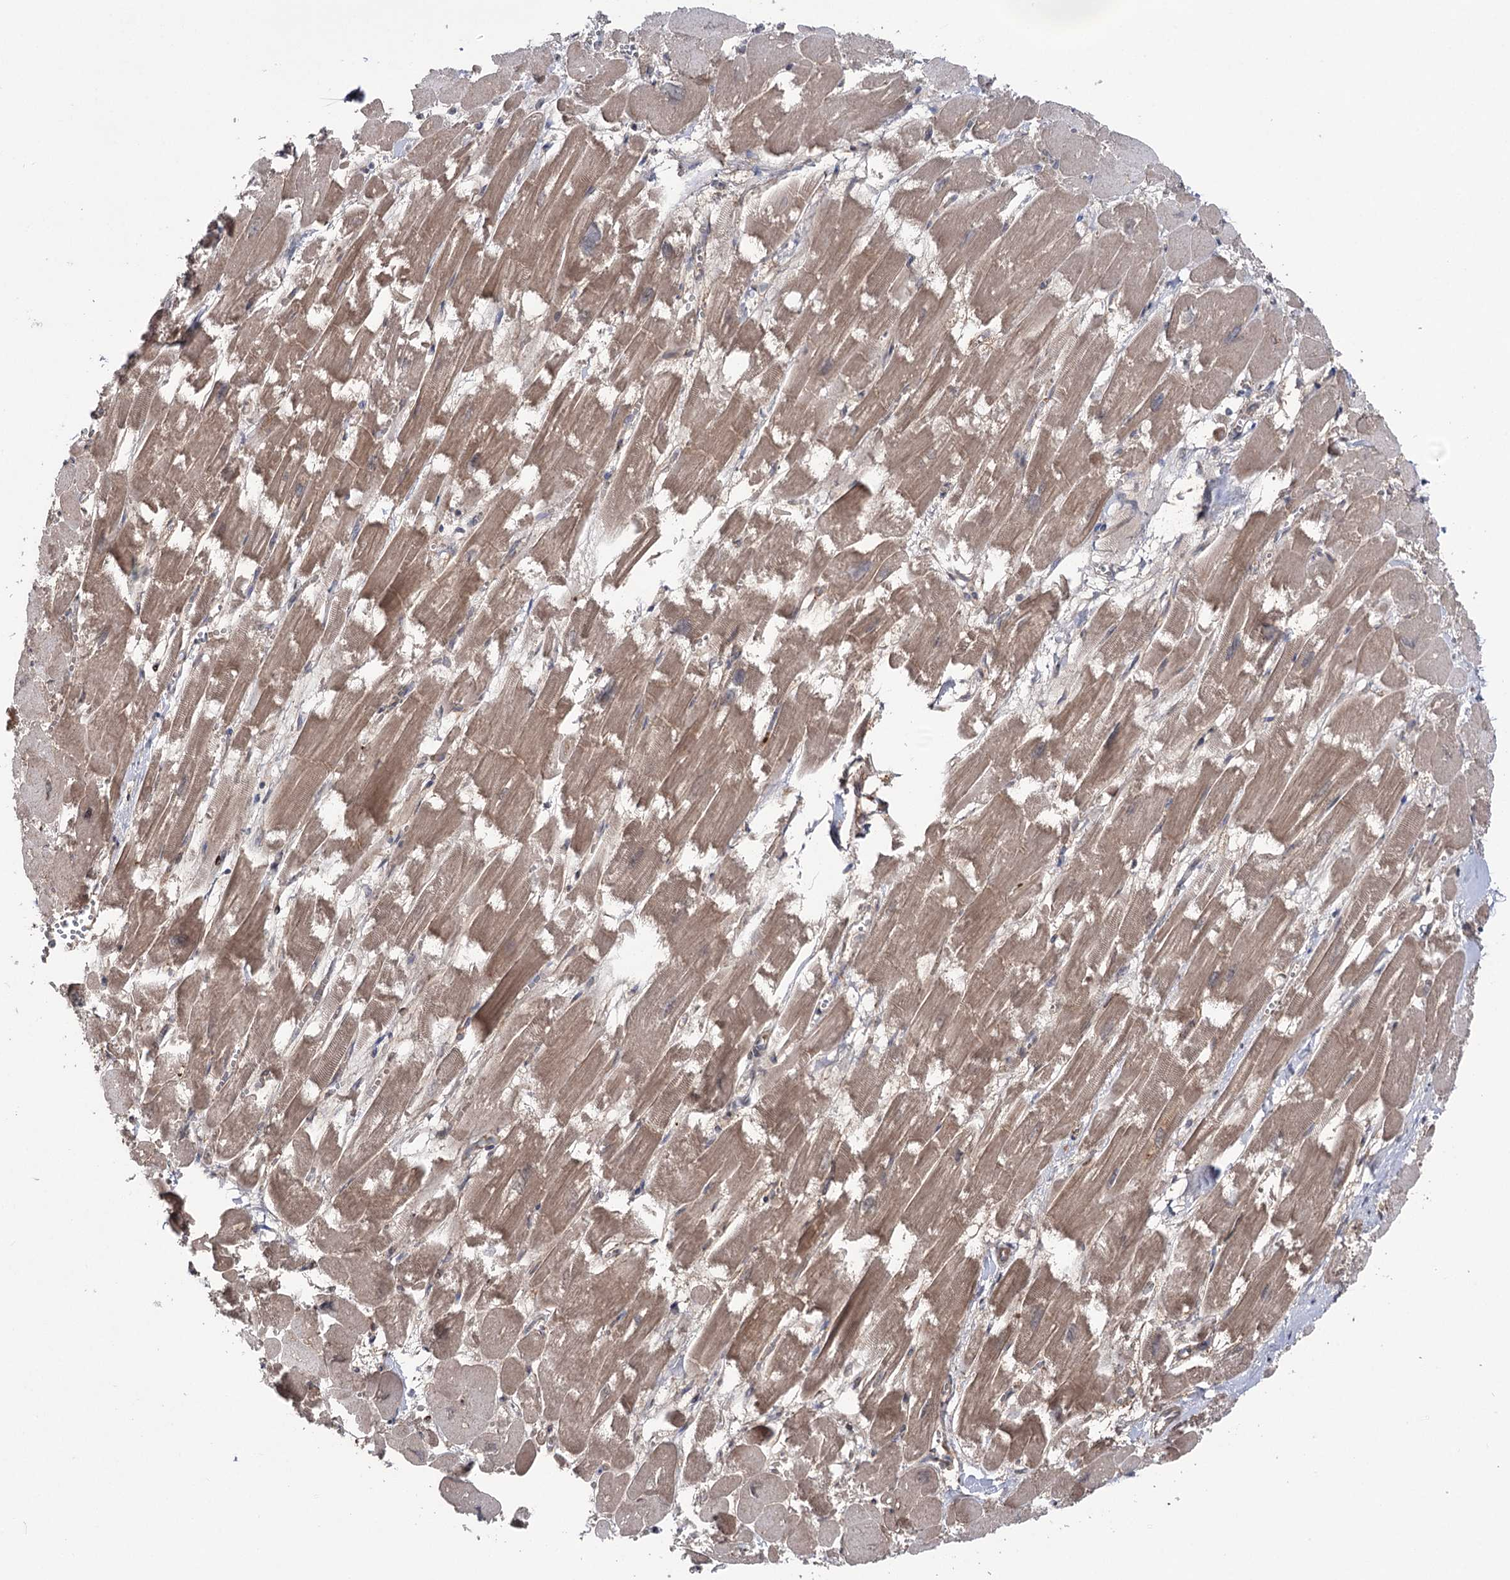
{"staining": {"intensity": "moderate", "quantity": ">75%", "location": "cytoplasmic/membranous"}, "tissue": "heart muscle", "cell_type": "Cardiomyocytes", "image_type": "normal", "snomed": [{"axis": "morphology", "description": "Normal tissue, NOS"}, {"axis": "topography", "description": "Heart"}], "caption": "This is an image of immunohistochemistry staining of benign heart muscle, which shows moderate staining in the cytoplasmic/membranous of cardiomyocytes.", "gene": "OTUD1", "patient": {"sex": "male", "age": 54}}